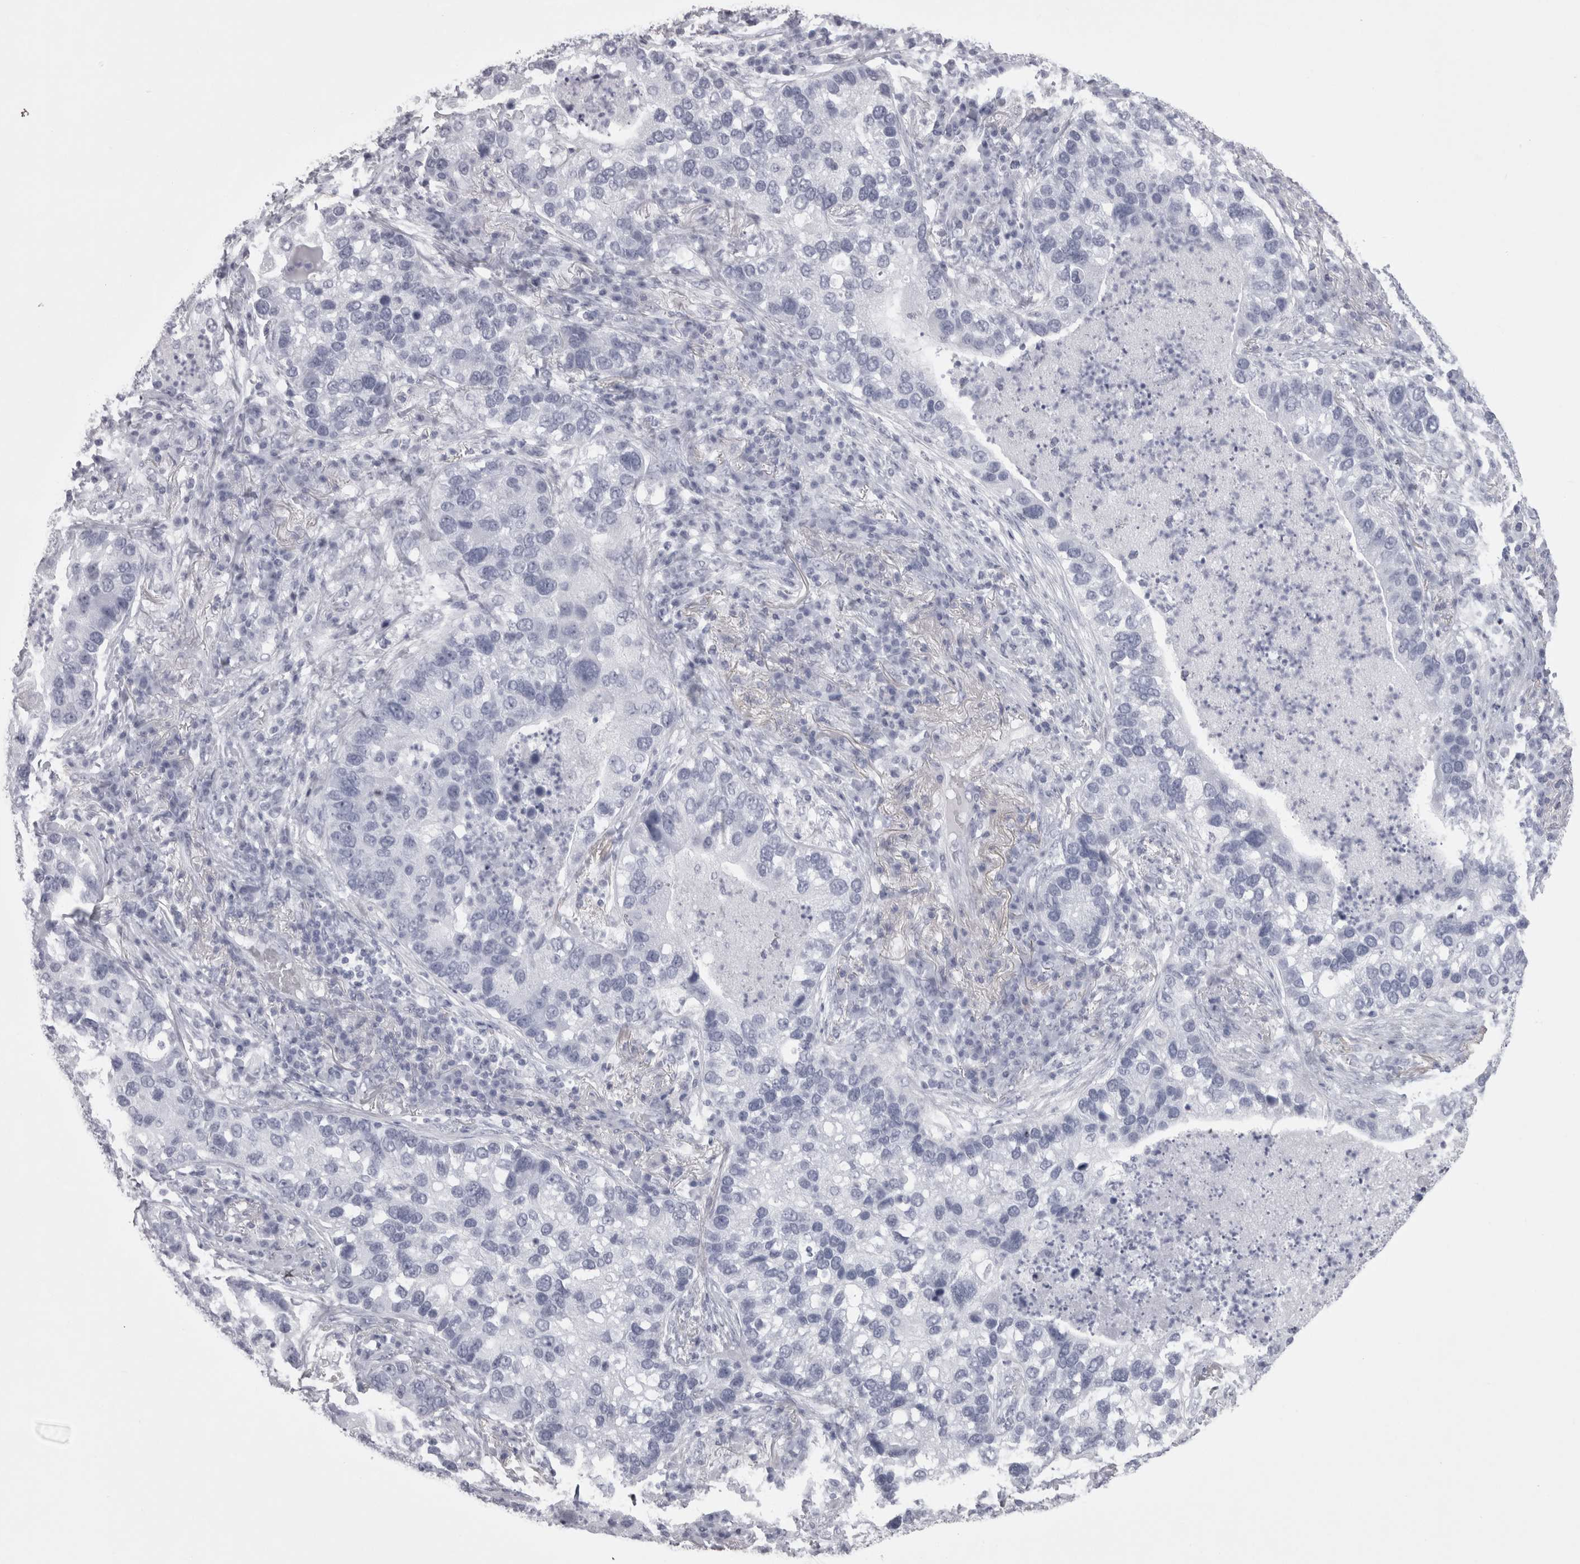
{"staining": {"intensity": "negative", "quantity": "none", "location": "none"}, "tissue": "lung cancer", "cell_type": "Tumor cells", "image_type": "cancer", "snomed": [{"axis": "morphology", "description": "Normal tissue, NOS"}, {"axis": "morphology", "description": "Adenocarcinoma, NOS"}, {"axis": "topography", "description": "Bronchus"}, {"axis": "topography", "description": "Lung"}], "caption": "There is no significant staining in tumor cells of lung adenocarcinoma.", "gene": "SKAP1", "patient": {"sex": "male", "age": 54}}